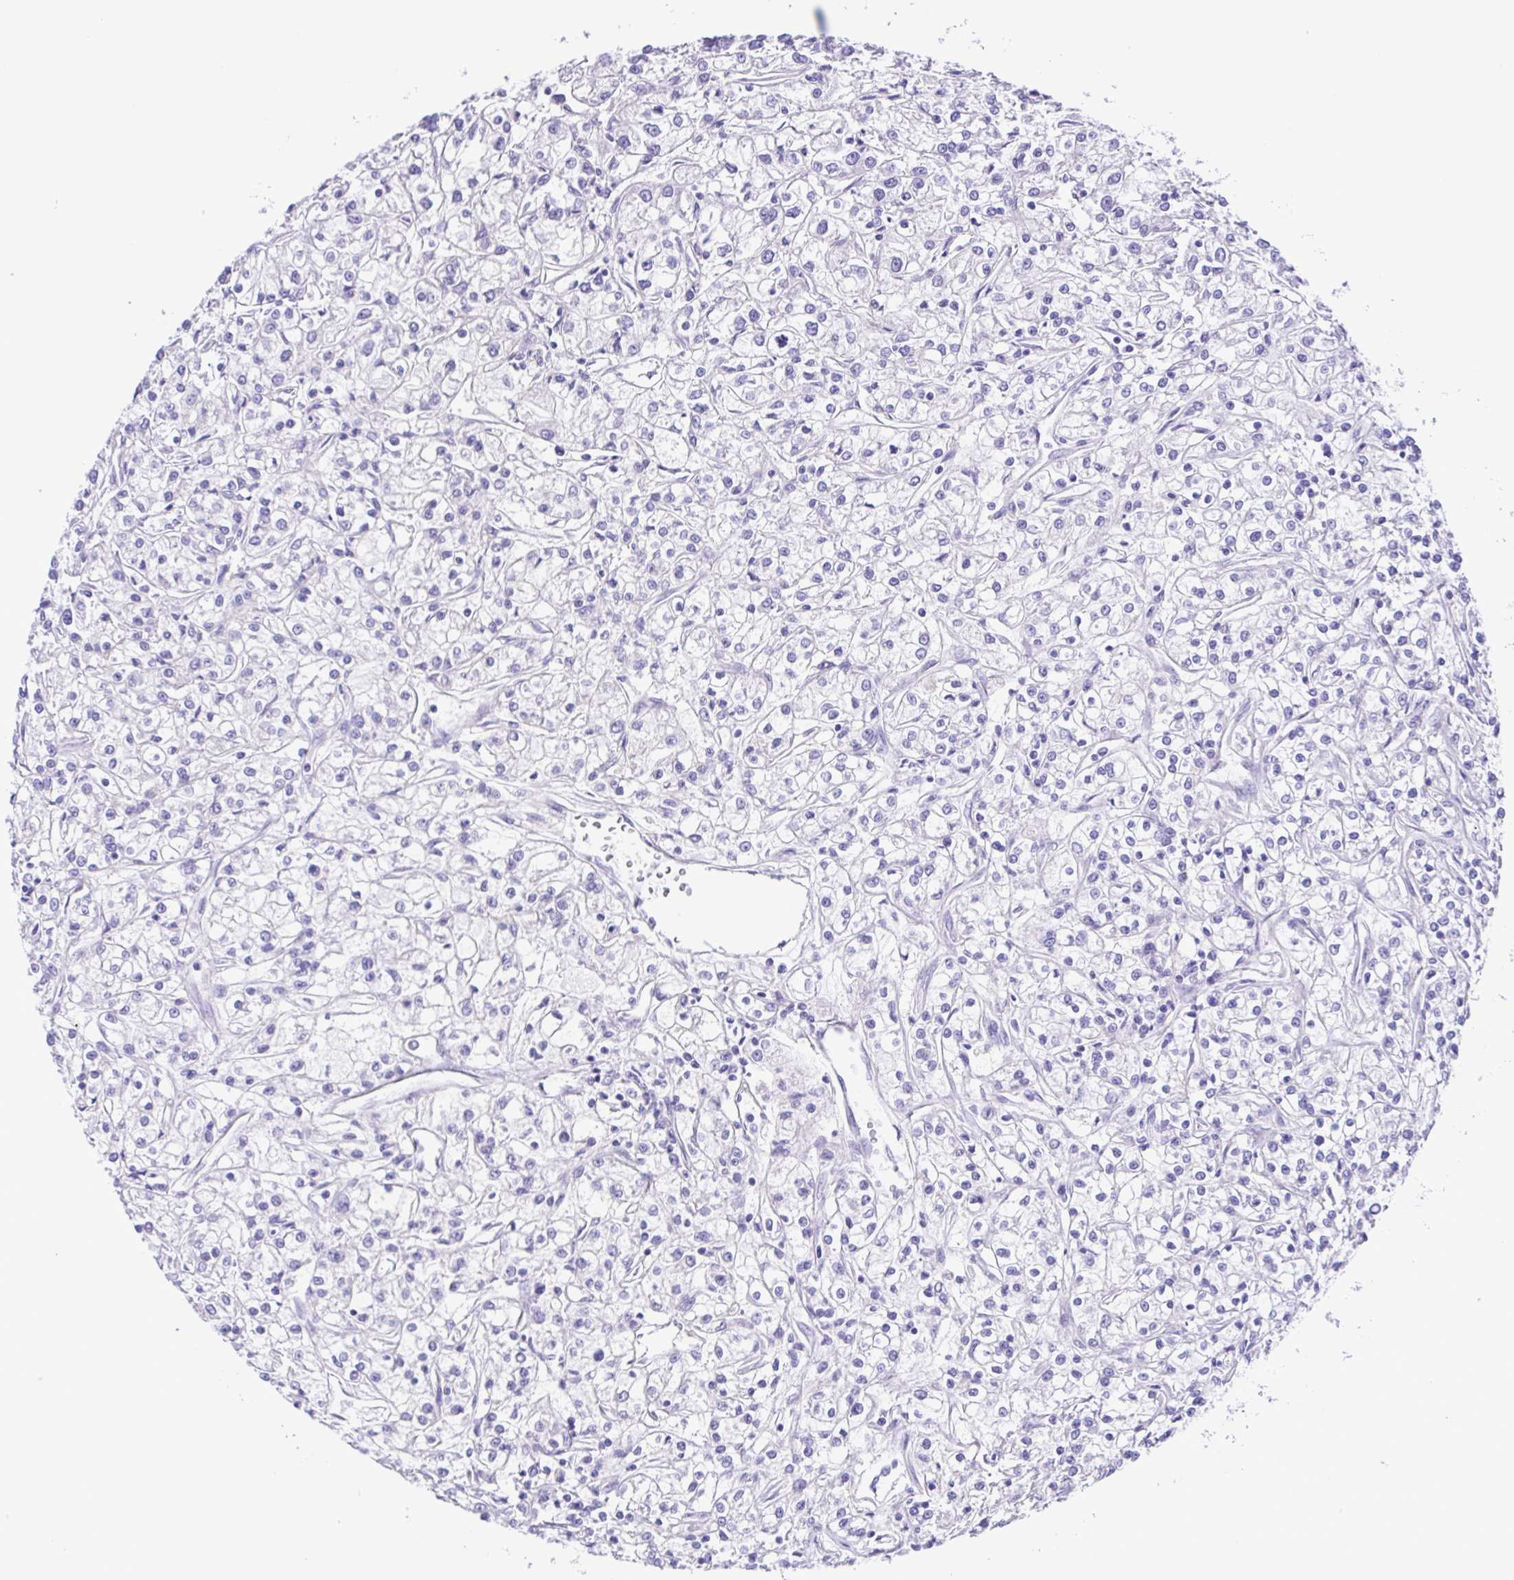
{"staining": {"intensity": "negative", "quantity": "none", "location": "none"}, "tissue": "renal cancer", "cell_type": "Tumor cells", "image_type": "cancer", "snomed": [{"axis": "morphology", "description": "Adenocarcinoma, NOS"}, {"axis": "topography", "description": "Kidney"}], "caption": "DAB (3,3'-diaminobenzidine) immunohistochemical staining of adenocarcinoma (renal) exhibits no significant staining in tumor cells. (DAB (3,3'-diaminobenzidine) immunohistochemistry visualized using brightfield microscopy, high magnification).", "gene": "ISM2", "patient": {"sex": "female", "age": 59}}